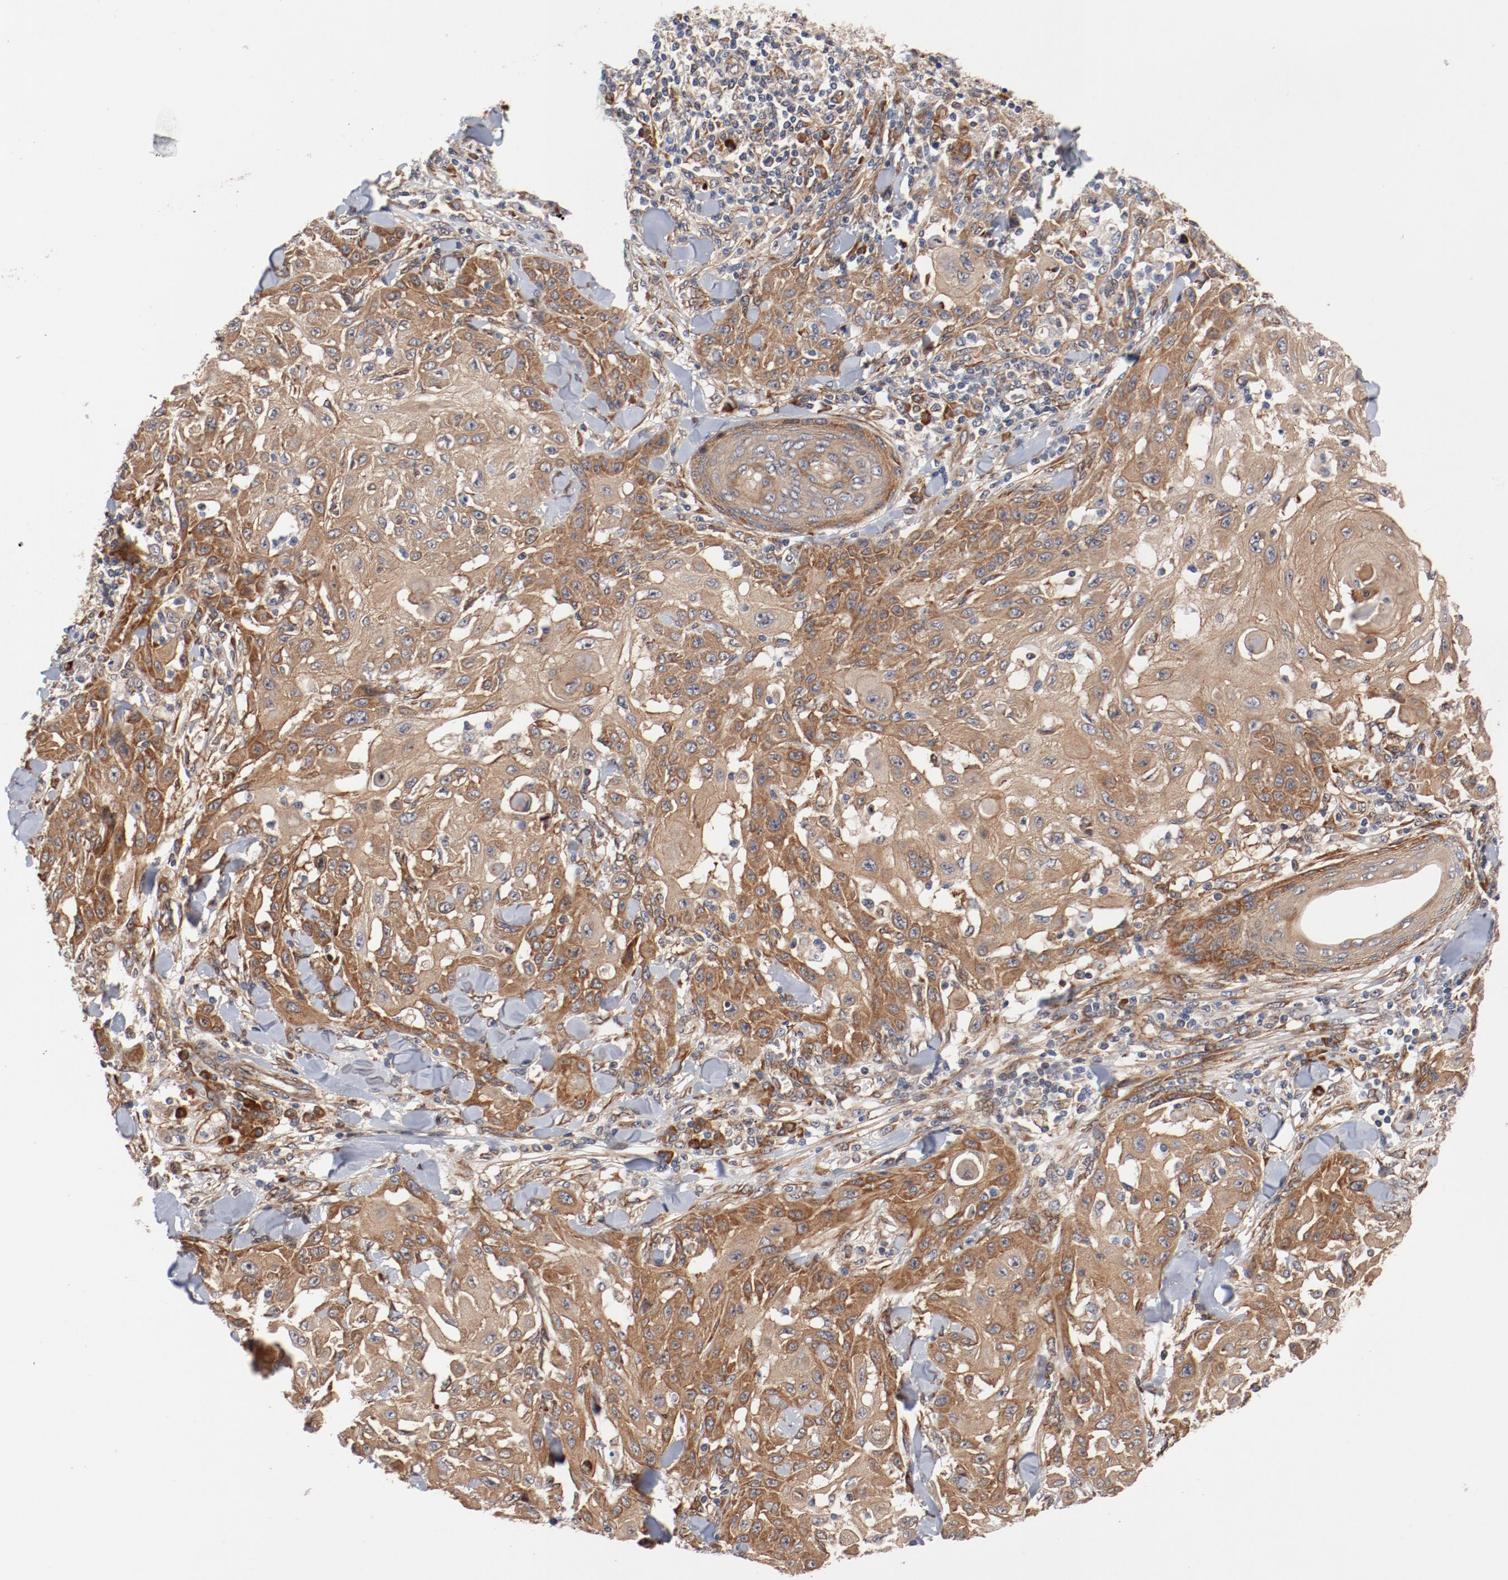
{"staining": {"intensity": "moderate", "quantity": ">75%", "location": "cytoplasmic/membranous"}, "tissue": "skin cancer", "cell_type": "Tumor cells", "image_type": "cancer", "snomed": [{"axis": "morphology", "description": "Squamous cell carcinoma, NOS"}, {"axis": "topography", "description": "Skin"}], "caption": "Moderate cytoplasmic/membranous expression for a protein is appreciated in approximately >75% of tumor cells of squamous cell carcinoma (skin) using IHC.", "gene": "PITPNM2", "patient": {"sex": "male", "age": 24}}